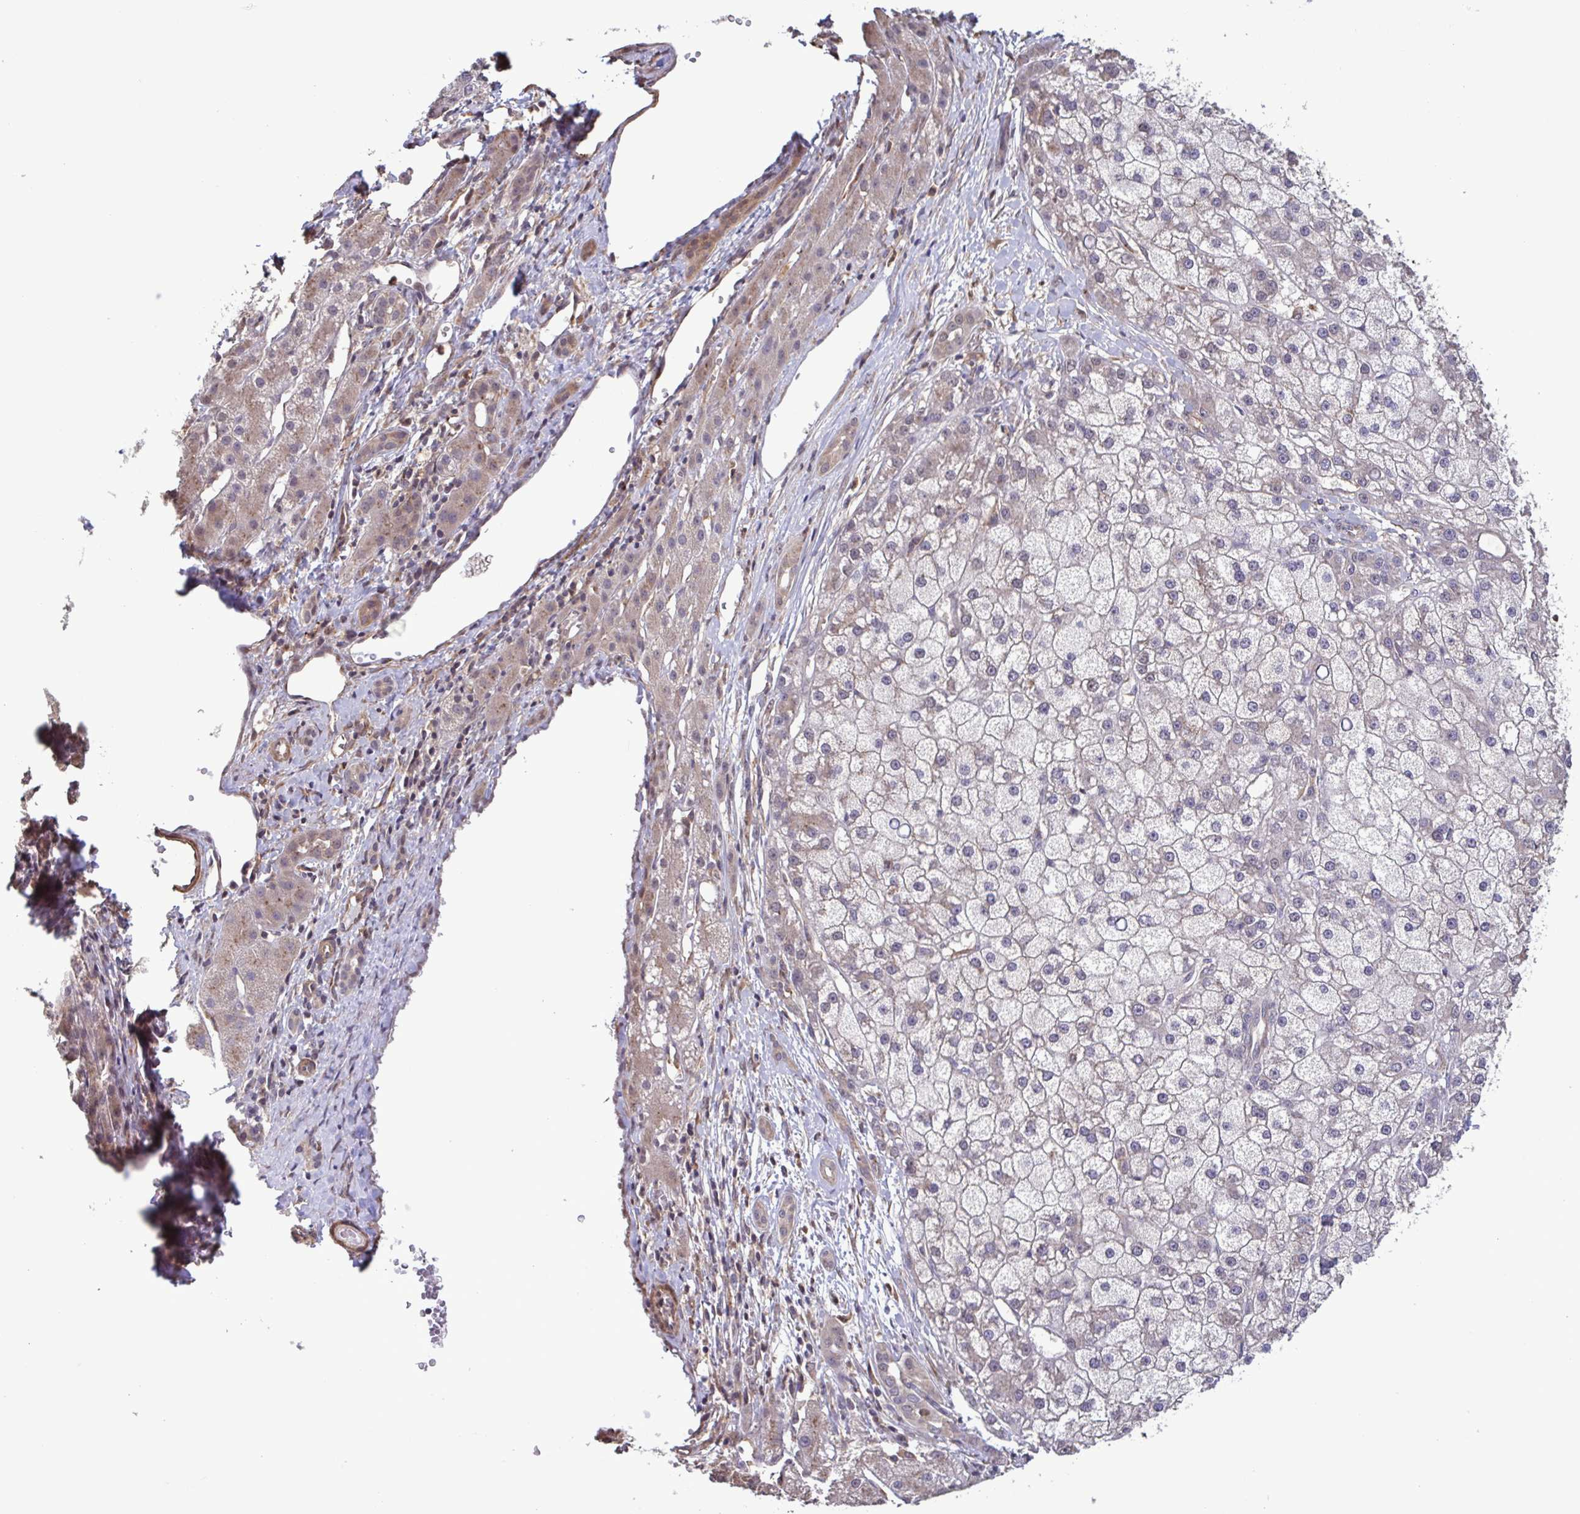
{"staining": {"intensity": "negative", "quantity": "none", "location": "none"}, "tissue": "liver cancer", "cell_type": "Tumor cells", "image_type": "cancer", "snomed": [{"axis": "morphology", "description": "Carcinoma, Hepatocellular, NOS"}, {"axis": "topography", "description": "Liver"}], "caption": "A high-resolution image shows immunohistochemistry staining of liver cancer (hepatocellular carcinoma), which exhibits no significant positivity in tumor cells.", "gene": "ZNF200", "patient": {"sex": "male", "age": 67}}